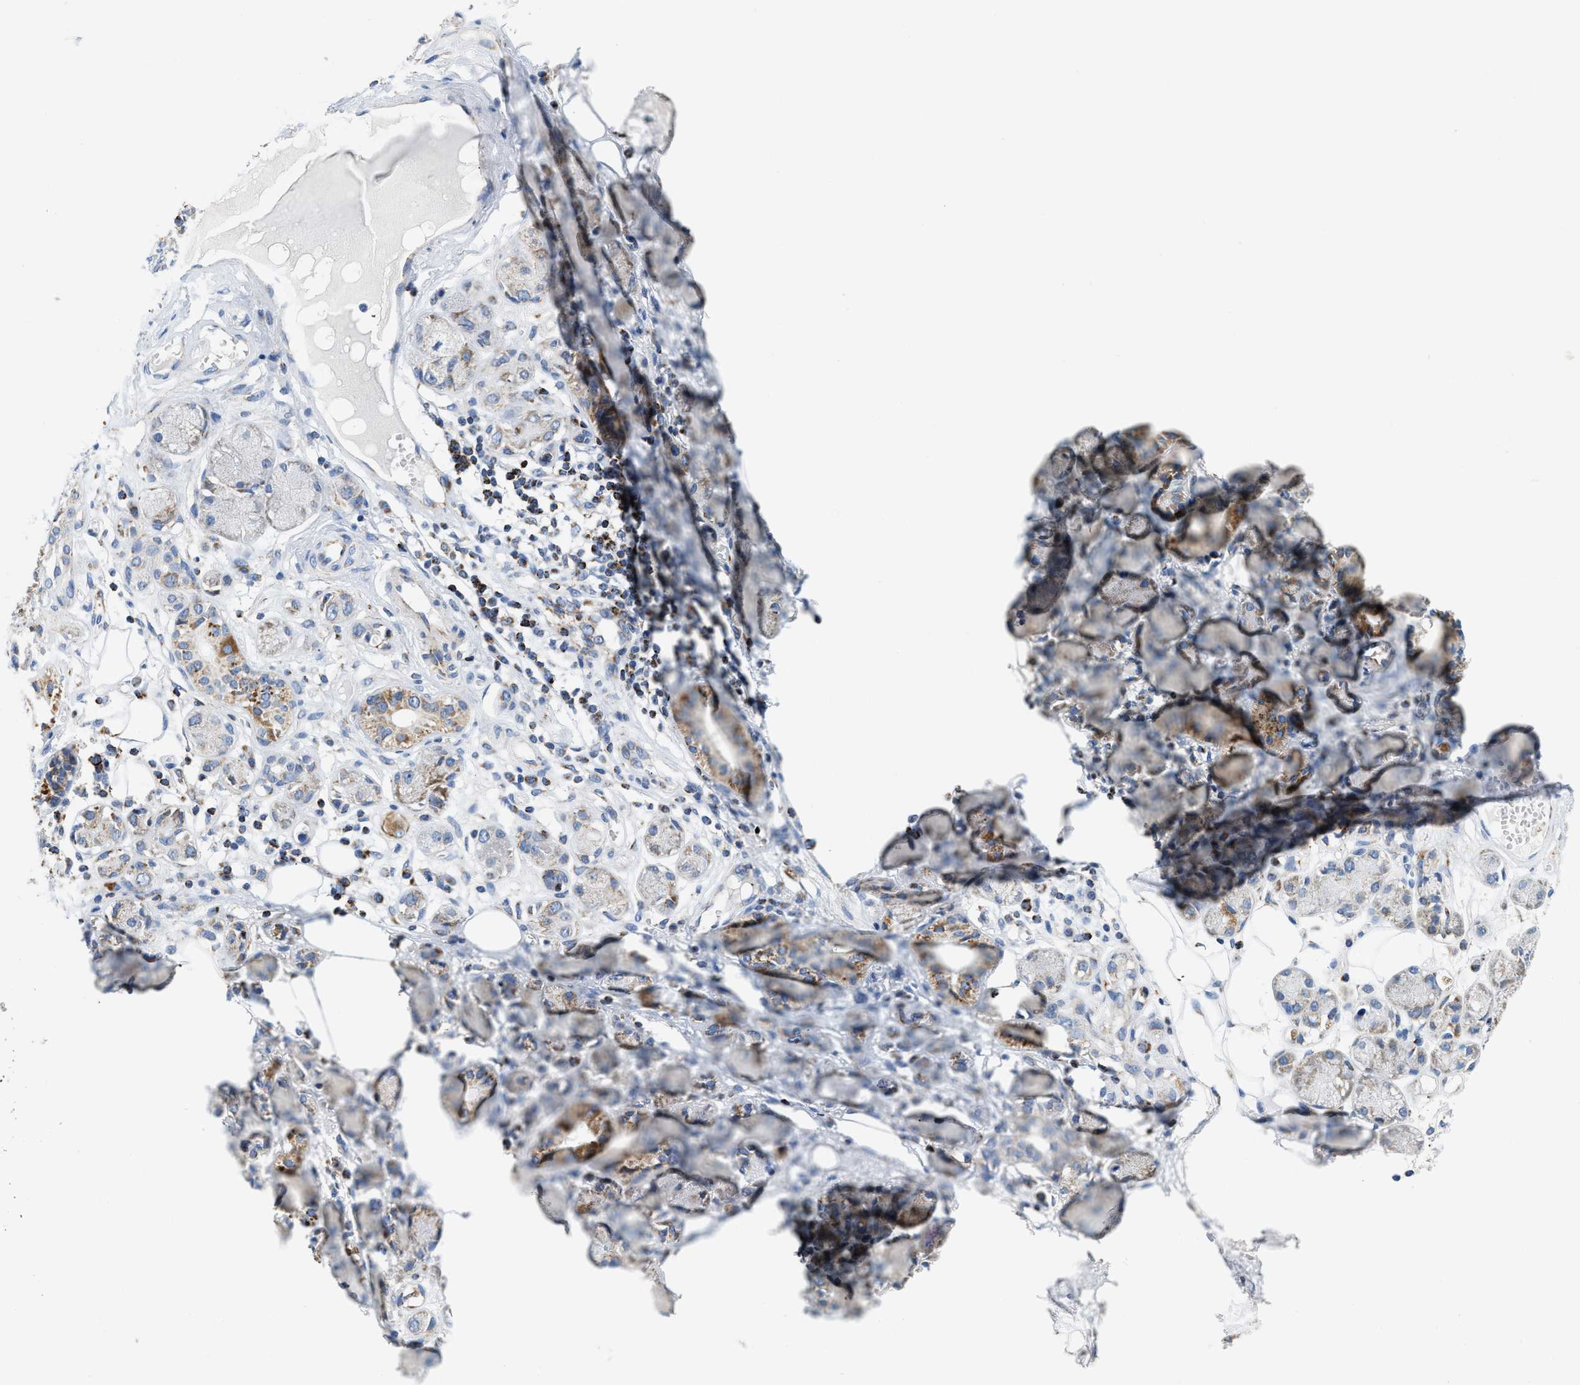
{"staining": {"intensity": "negative", "quantity": "none", "location": "none"}, "tissue": "adipose tissue", "cell_type": "Adipocytes", "image_type": "normal", "snomed": [{"axis": "morphology", "description": "Normal tissue, NOS"}, {"axis": "morphology", "description": "Inflammation, NOS"}, {"axis": "topography", "description": "Salivary gland"}, {"axis": "topography", "description": "Peripheral nerve tissue"}], "caption": "IHC photomicrograph of normal adipose tissue: human adipose tissue stained with DAB (3,3'-diaminobenzidine) exhibits no significant protein positivity in adipocytes.", "gene": "SFXN1", "patient": {"sex": "female", "age": 75}}